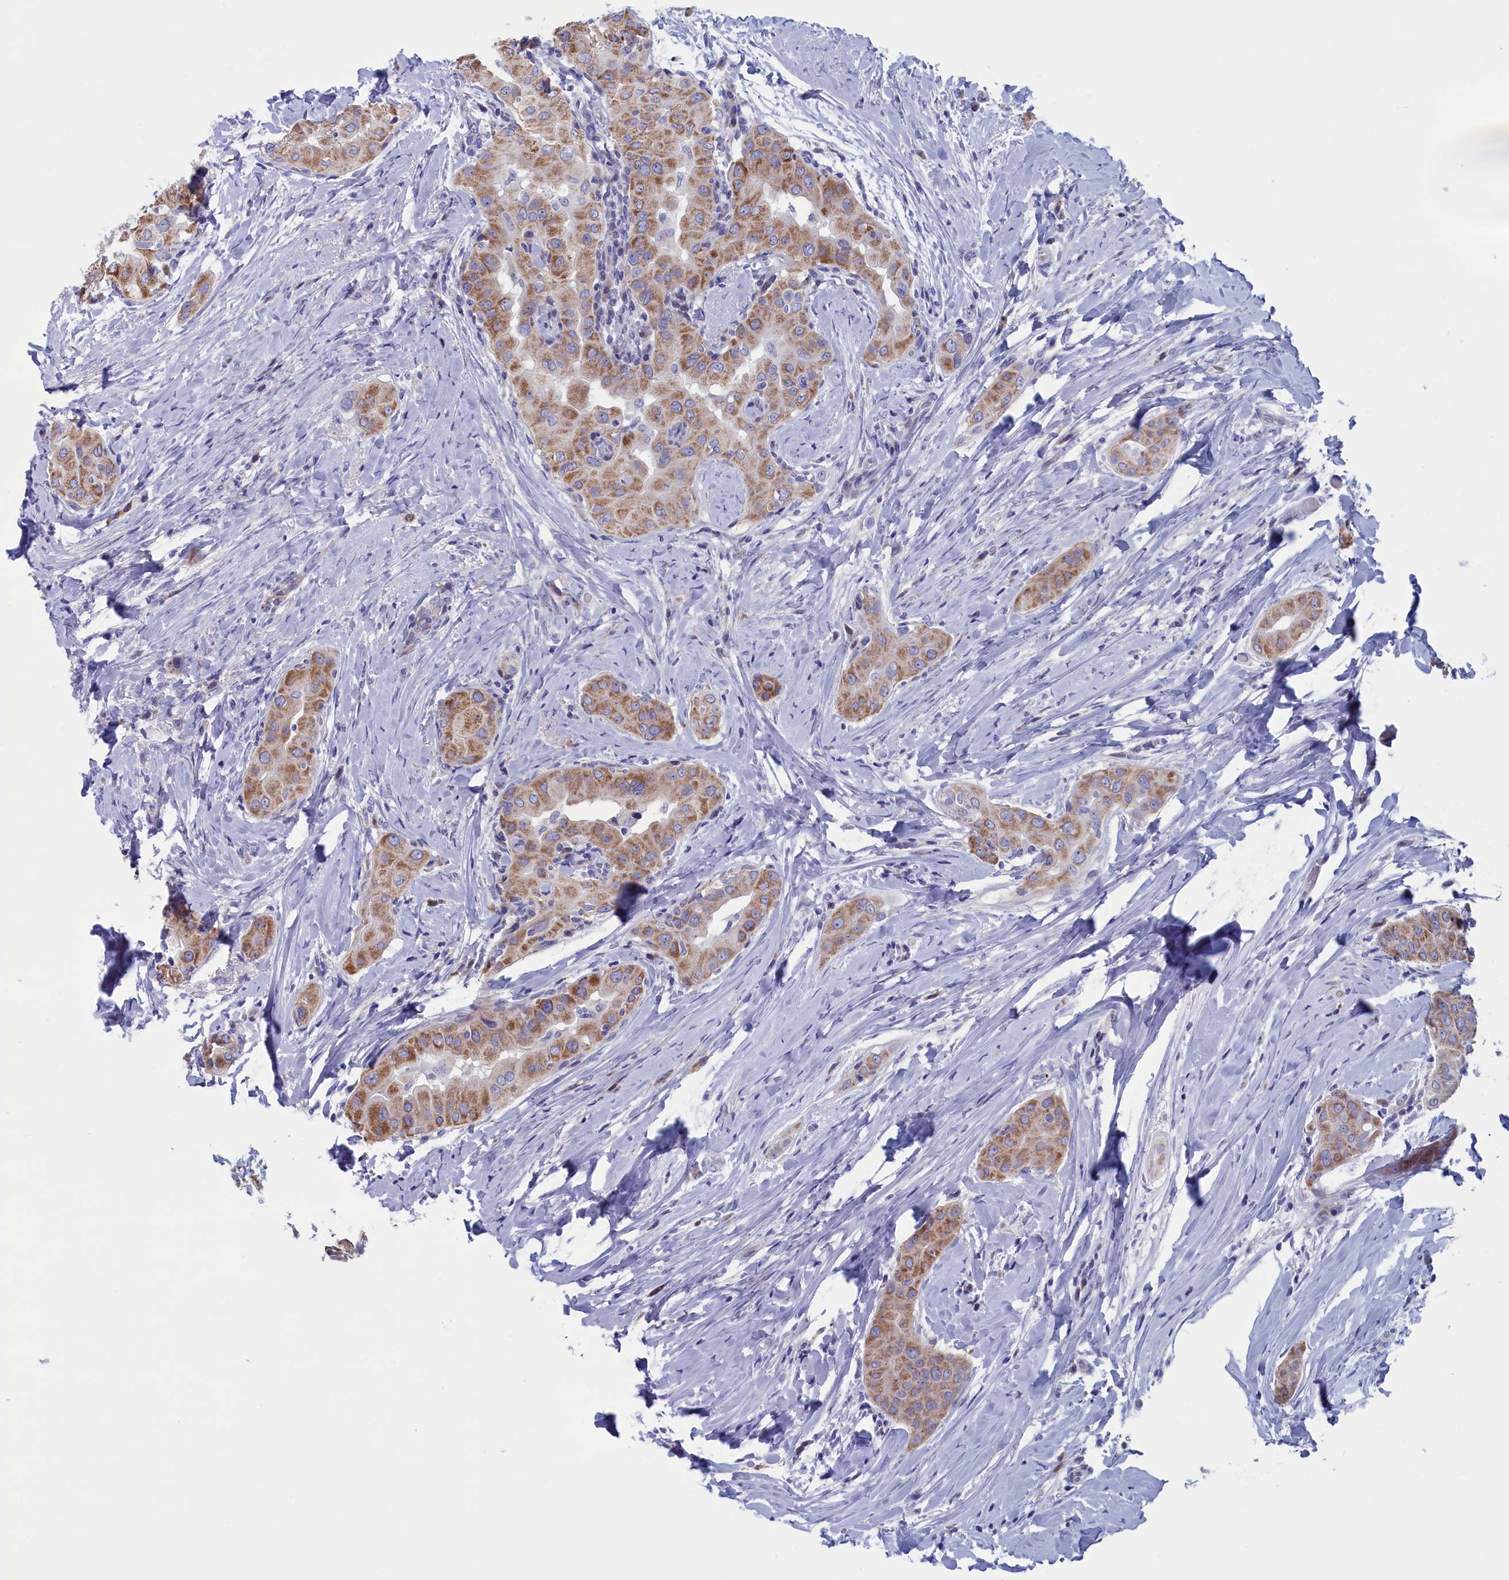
{"staining": {"intensity": "moderate", "quantity": ">75%", "location": "cytoplasmic/membranous"}, "tissue": "thyroid cancer", "cell_type": "Tumor cells", "image_type": "cancer", "snomed": [{"axis": "morphology", "description": "Papillary adenocarcinoma, NOS"}, {"axis": "topography", "description": "Thyroid gland"}], "caption": "Thyroid cancer (papillary adenocarcinoma) tissue reveals moderate cytoplasmic/membranous expression in approximately >75% of tumor cells, visualized by immunohistochemistry.", "gene": "NIBAN3", "patient": {"sex": "male", "age": 33}}